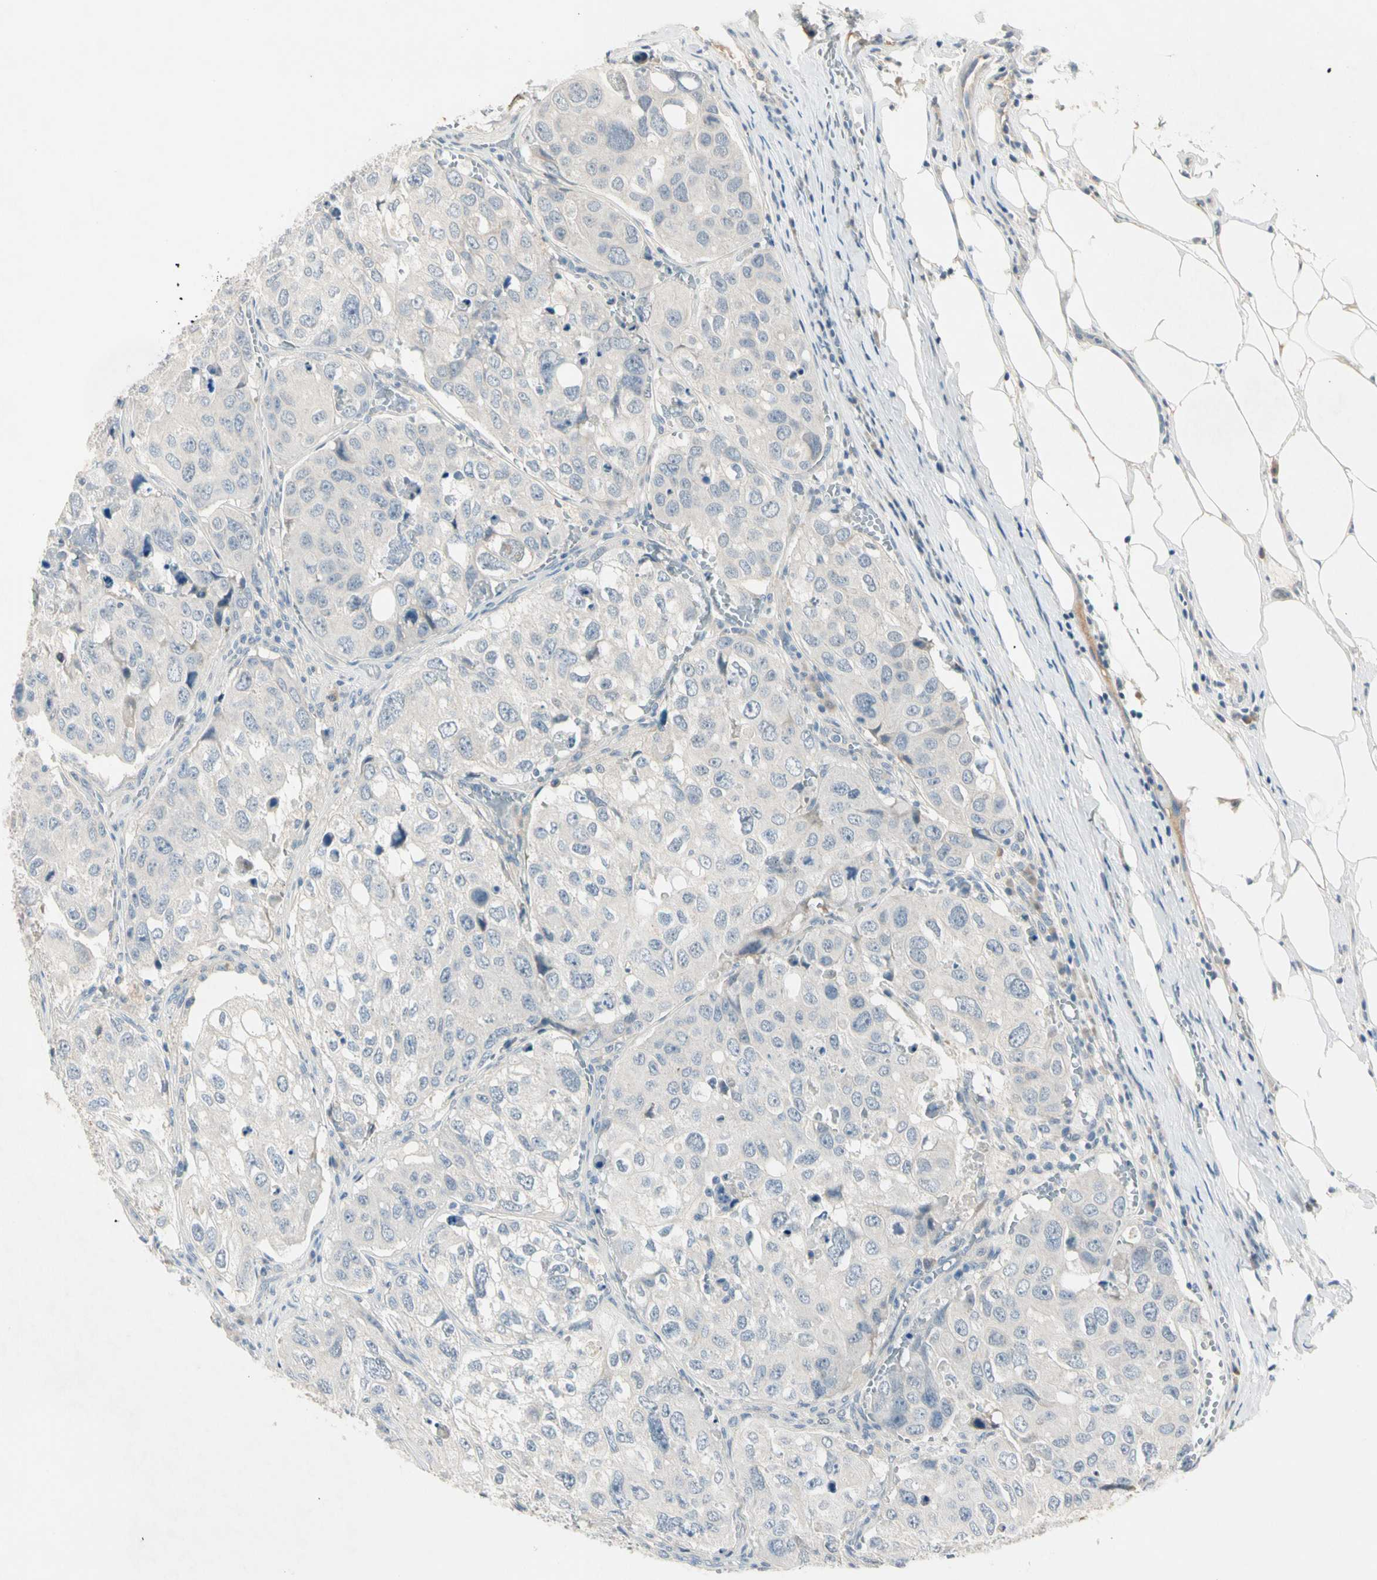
{"staining": {"intensity": "negative", "quantity": "none", "location": "none"}, "tissue": "urothelial cancer", "cell_type": "Tumor cells", "image_type": "cancer", "snomed": [{"axis": "morphology", "description": "Urothelial carcinoma, High grade"}, {"axis": "topography", "description": "Lymph node"}, {"axis": "topography", "description": "Urinary bladder"}], "caption": "A high-resolution photomicrograph shows IHC staining of urothelial cancer, which demonstrates no significant expression in tumor cells. The staining is performed using DAB brown chromogen with nuclei counter-stained in using hematoxylin.", "gene": "SERPIND1", "patient": {"sex": "male", "age": 51}}